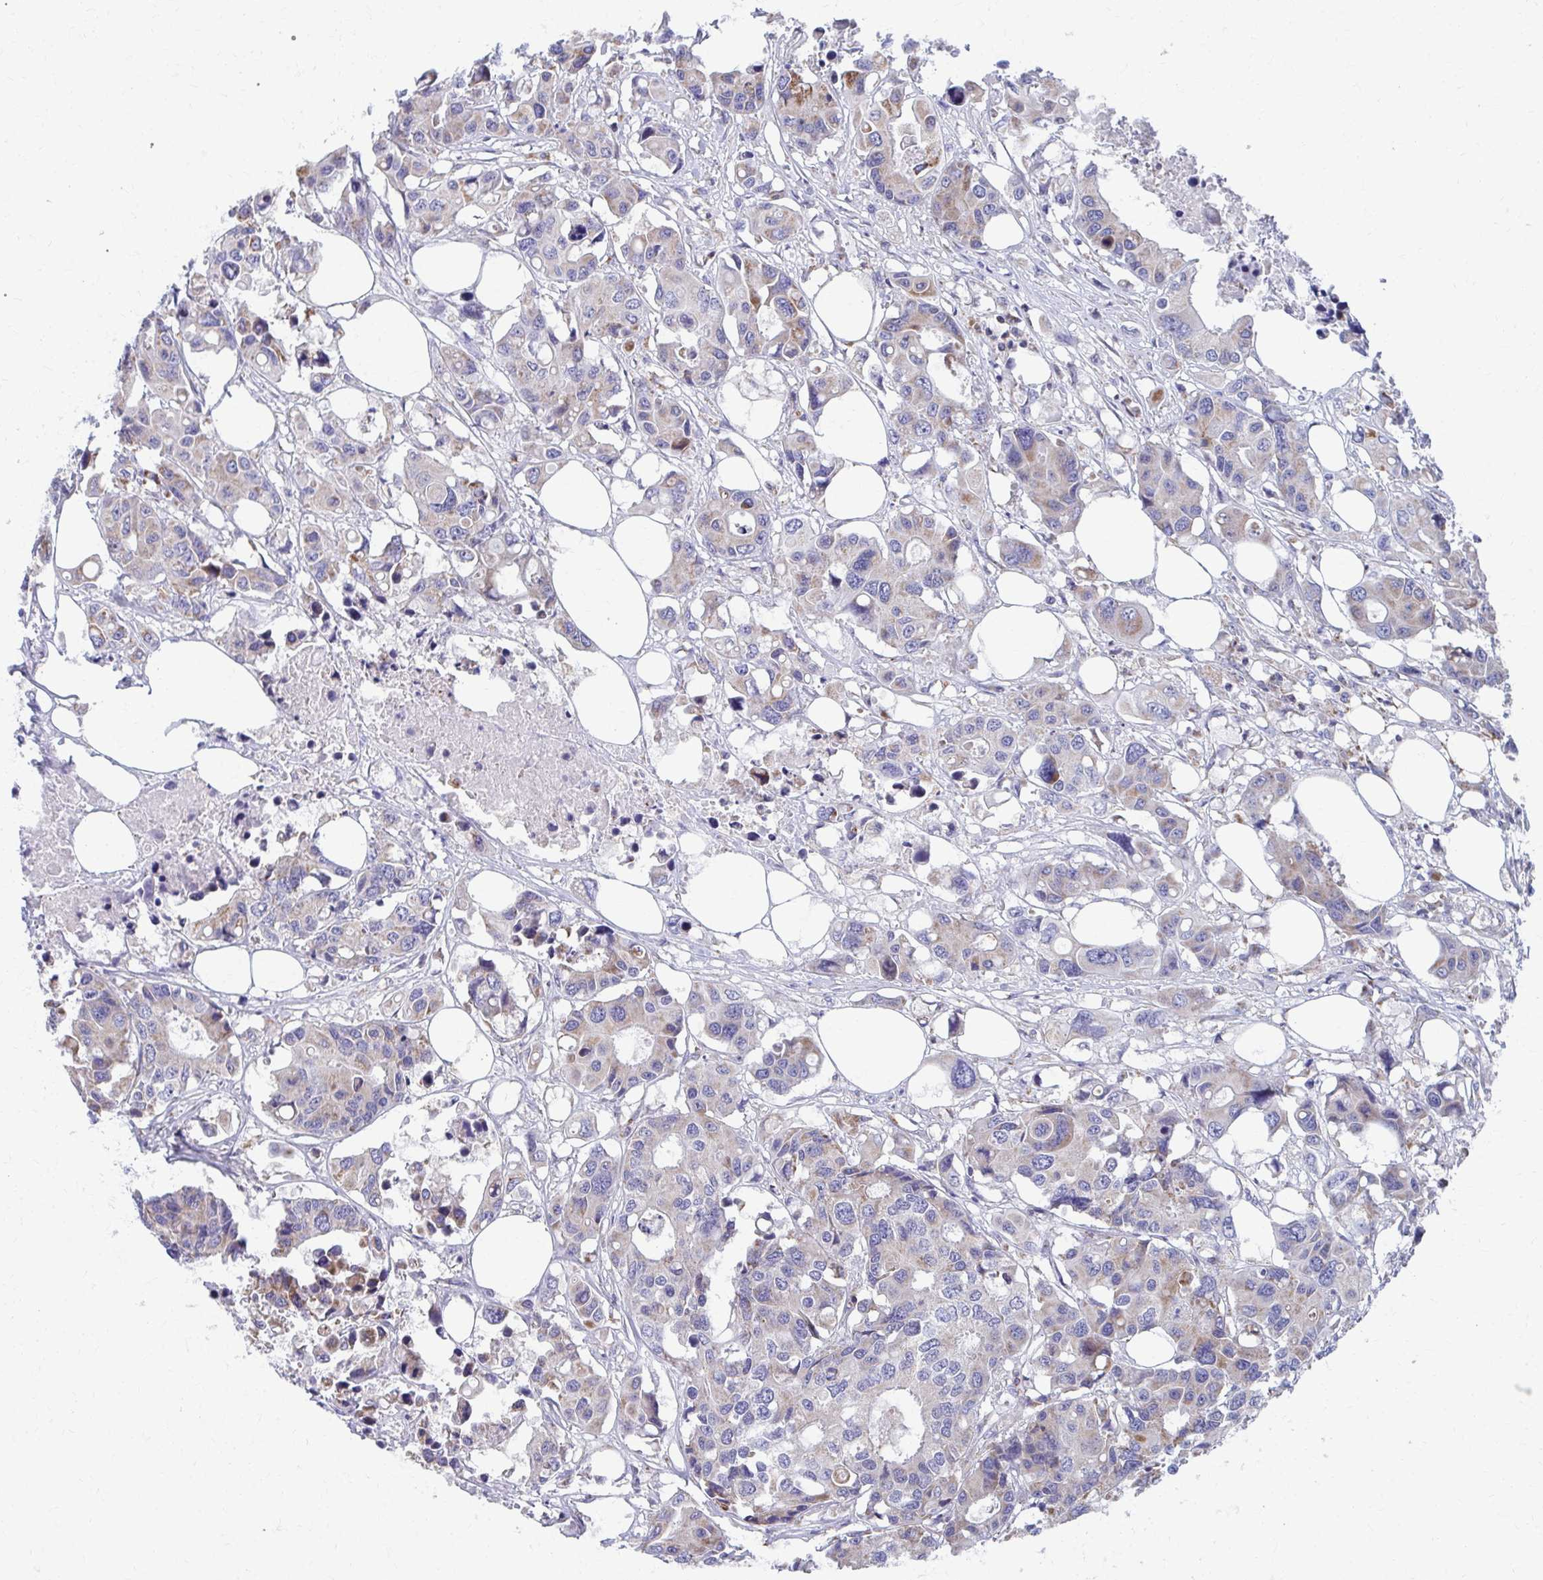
{"staining": {"intensity": "weak", "quantity": "<25%", "location": "cytoplasmic/membranous"}, "tissue": "colorectal cancer", "cell_type": "Tumor cells", "image_type": "cancer", "snomed": [{"axis": "morphology", "description": "Adenocarcinoma, NOS"}, {"axis": "topography", "description": "Colon"}], "caption": "An image of colorectal adenocarcinoma stained for a protein demonstrates no brown staining in tumor cells.", "gene": "RCC1L", "patient": {"sex": "male", "age": 77}}